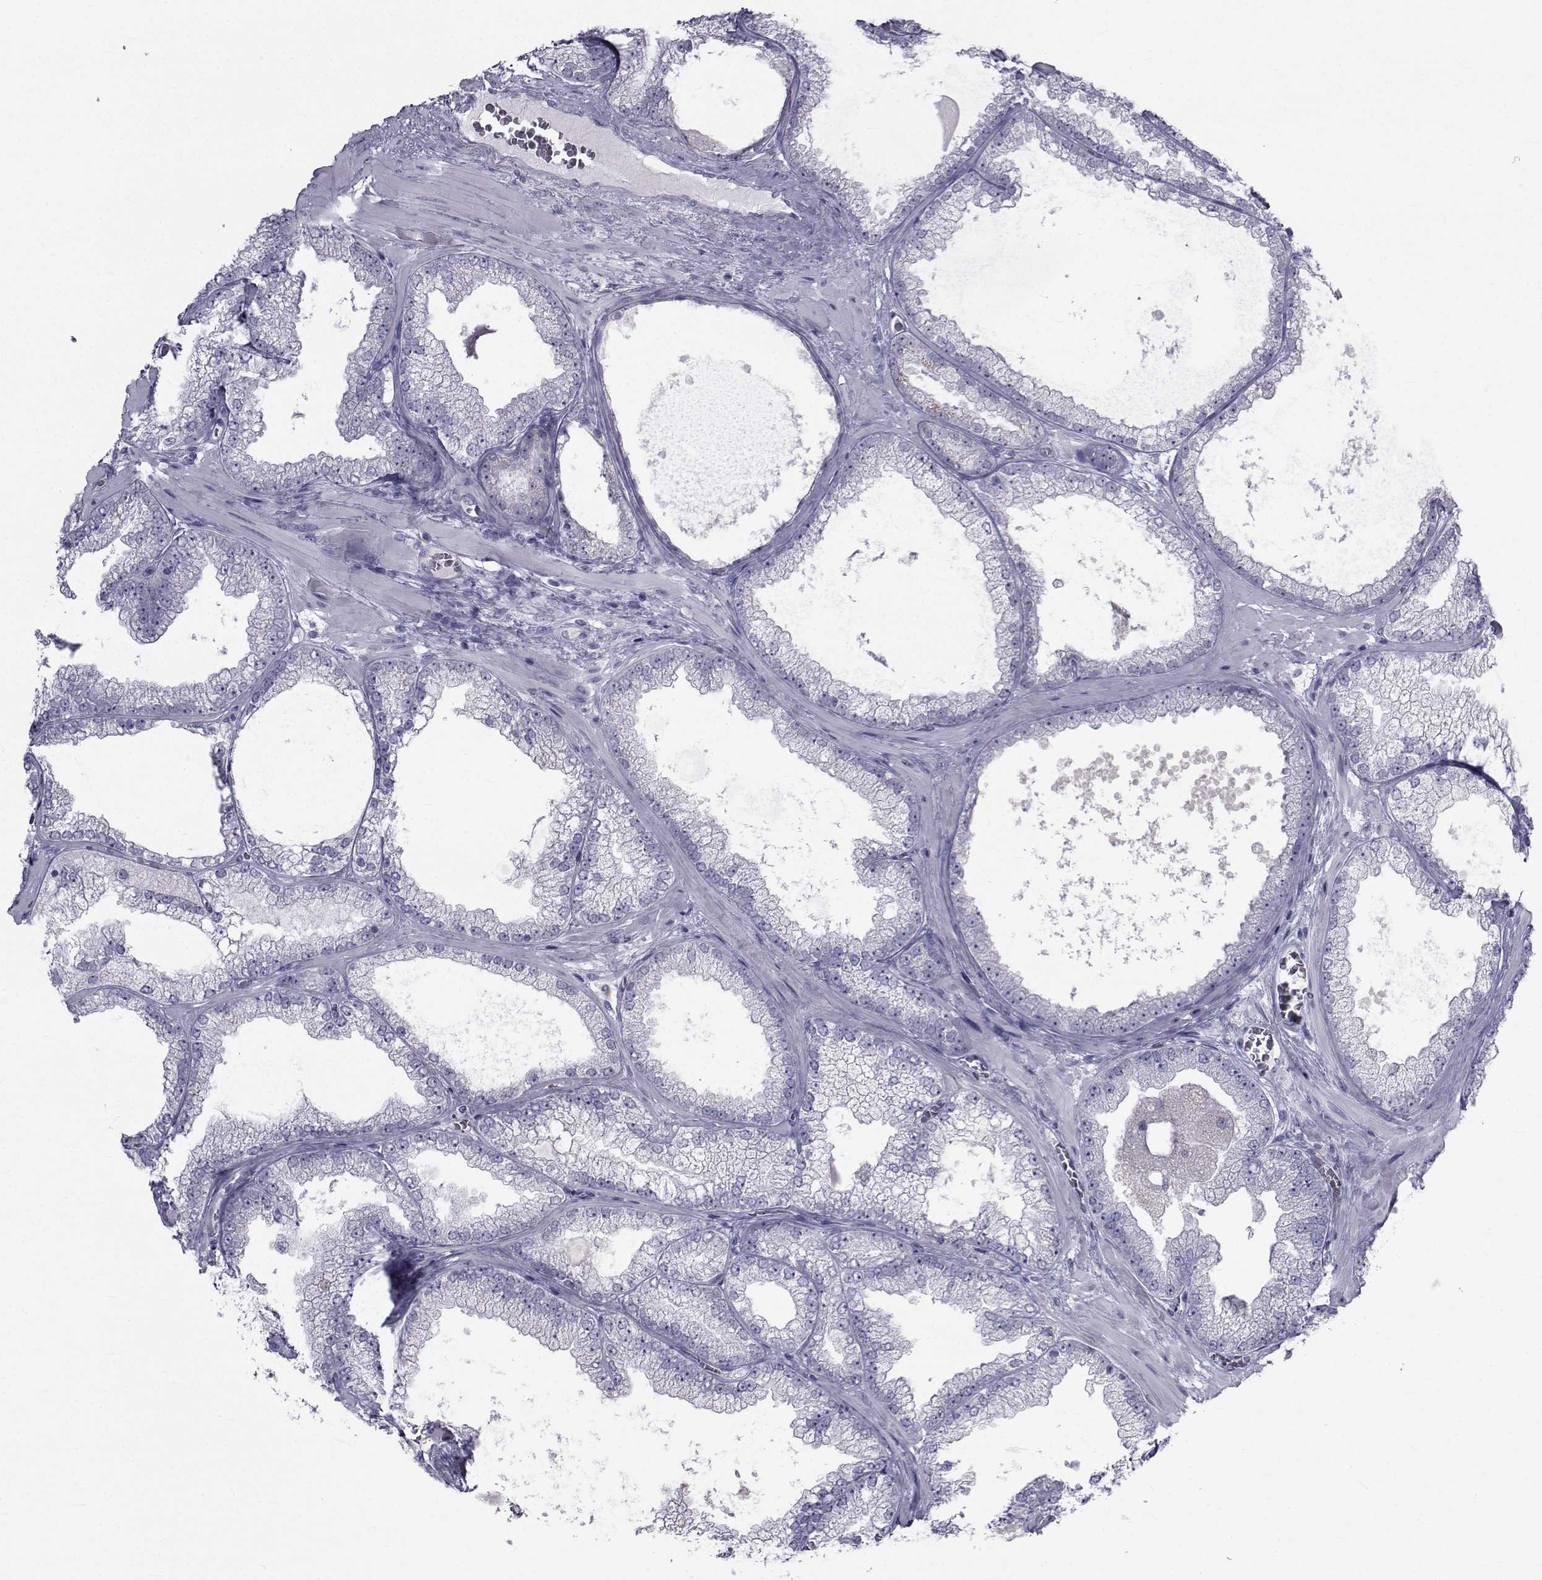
{"staining": {"intensity": "negative", "quantity": "none", "location": "none"}, "tissue": "prostate cancer", "cell_type": "Tumor cells", "image_type": "cancer", "snomed": [{"axis": "morphology", "description": "Adenocarcinoma, Low grade"}, {"axis": "topography", "description": "Prostate"}], "caption": "Immunohistochemistry micrograph of adenocarcinoma (low-grade) (prostate) stained for a protein (brown), which shows no positivity in tumor cells.", "gene": "FDXR", "patient": {"sex": "male", "age": 57}}